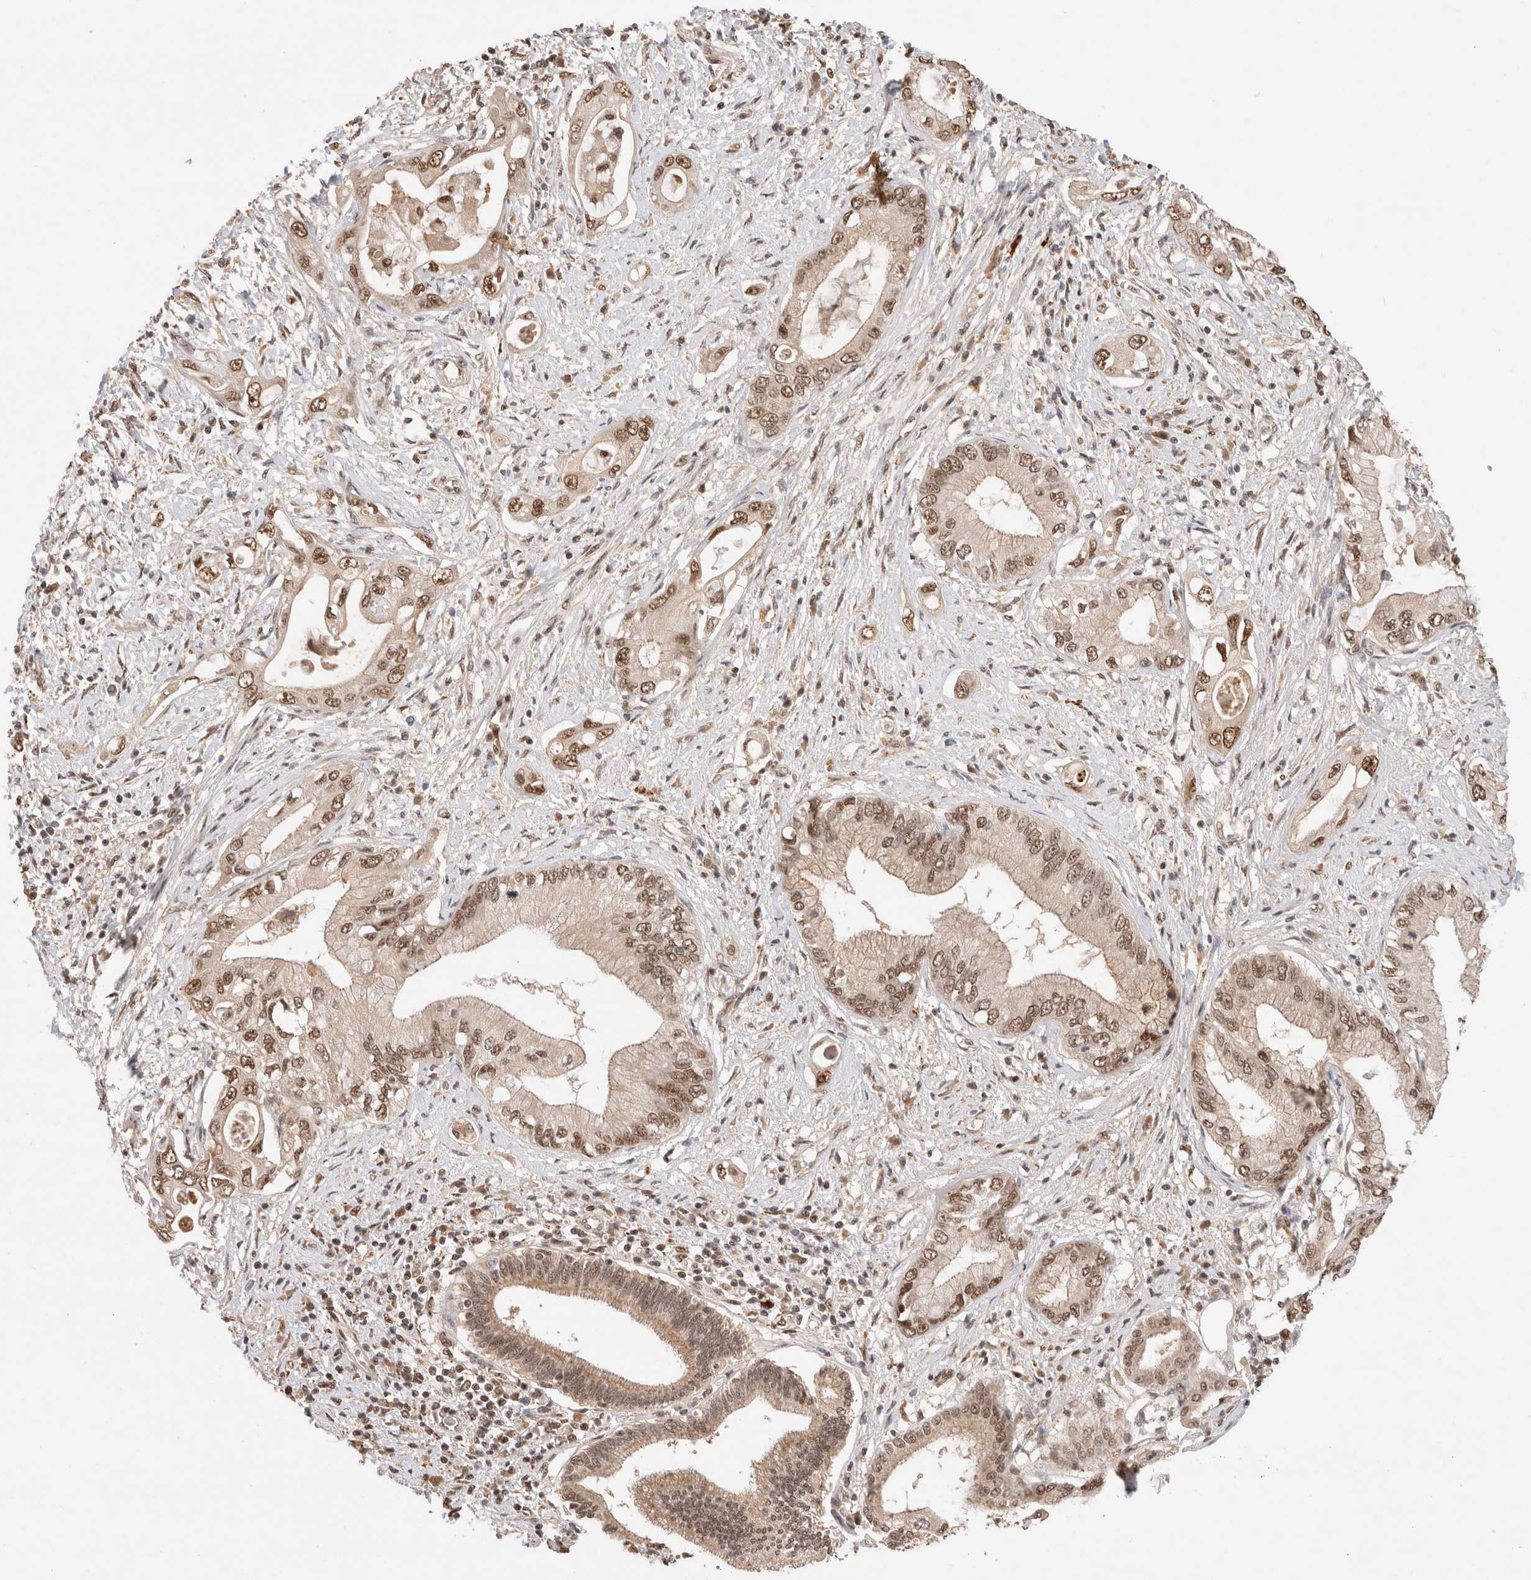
{"staining": {"intensity": "moderate", "quantity": ">75%", "location": "nuclear"}, "tissue": "pancreatic cancer", "cell_type": "Tumor cells", "image_type": "cancer", "snomed": [{"axis": "morphology", "description": "Inflammation, NOS"}, {"axis": "morphology", "description": "Adenocarcinoma, NOS"}, {"axis": "topography", "description": "Pancreas"}], "caption": "A medium amount of moderate nuclear staining is present in approximately >75% of tumor cells in pancreatic cancer tissue. (Brightfield microscopy of DAB IHC at high magnification).", "gene": "MPHOSPH6", "patient": {"sex": "female", "age": 56}}